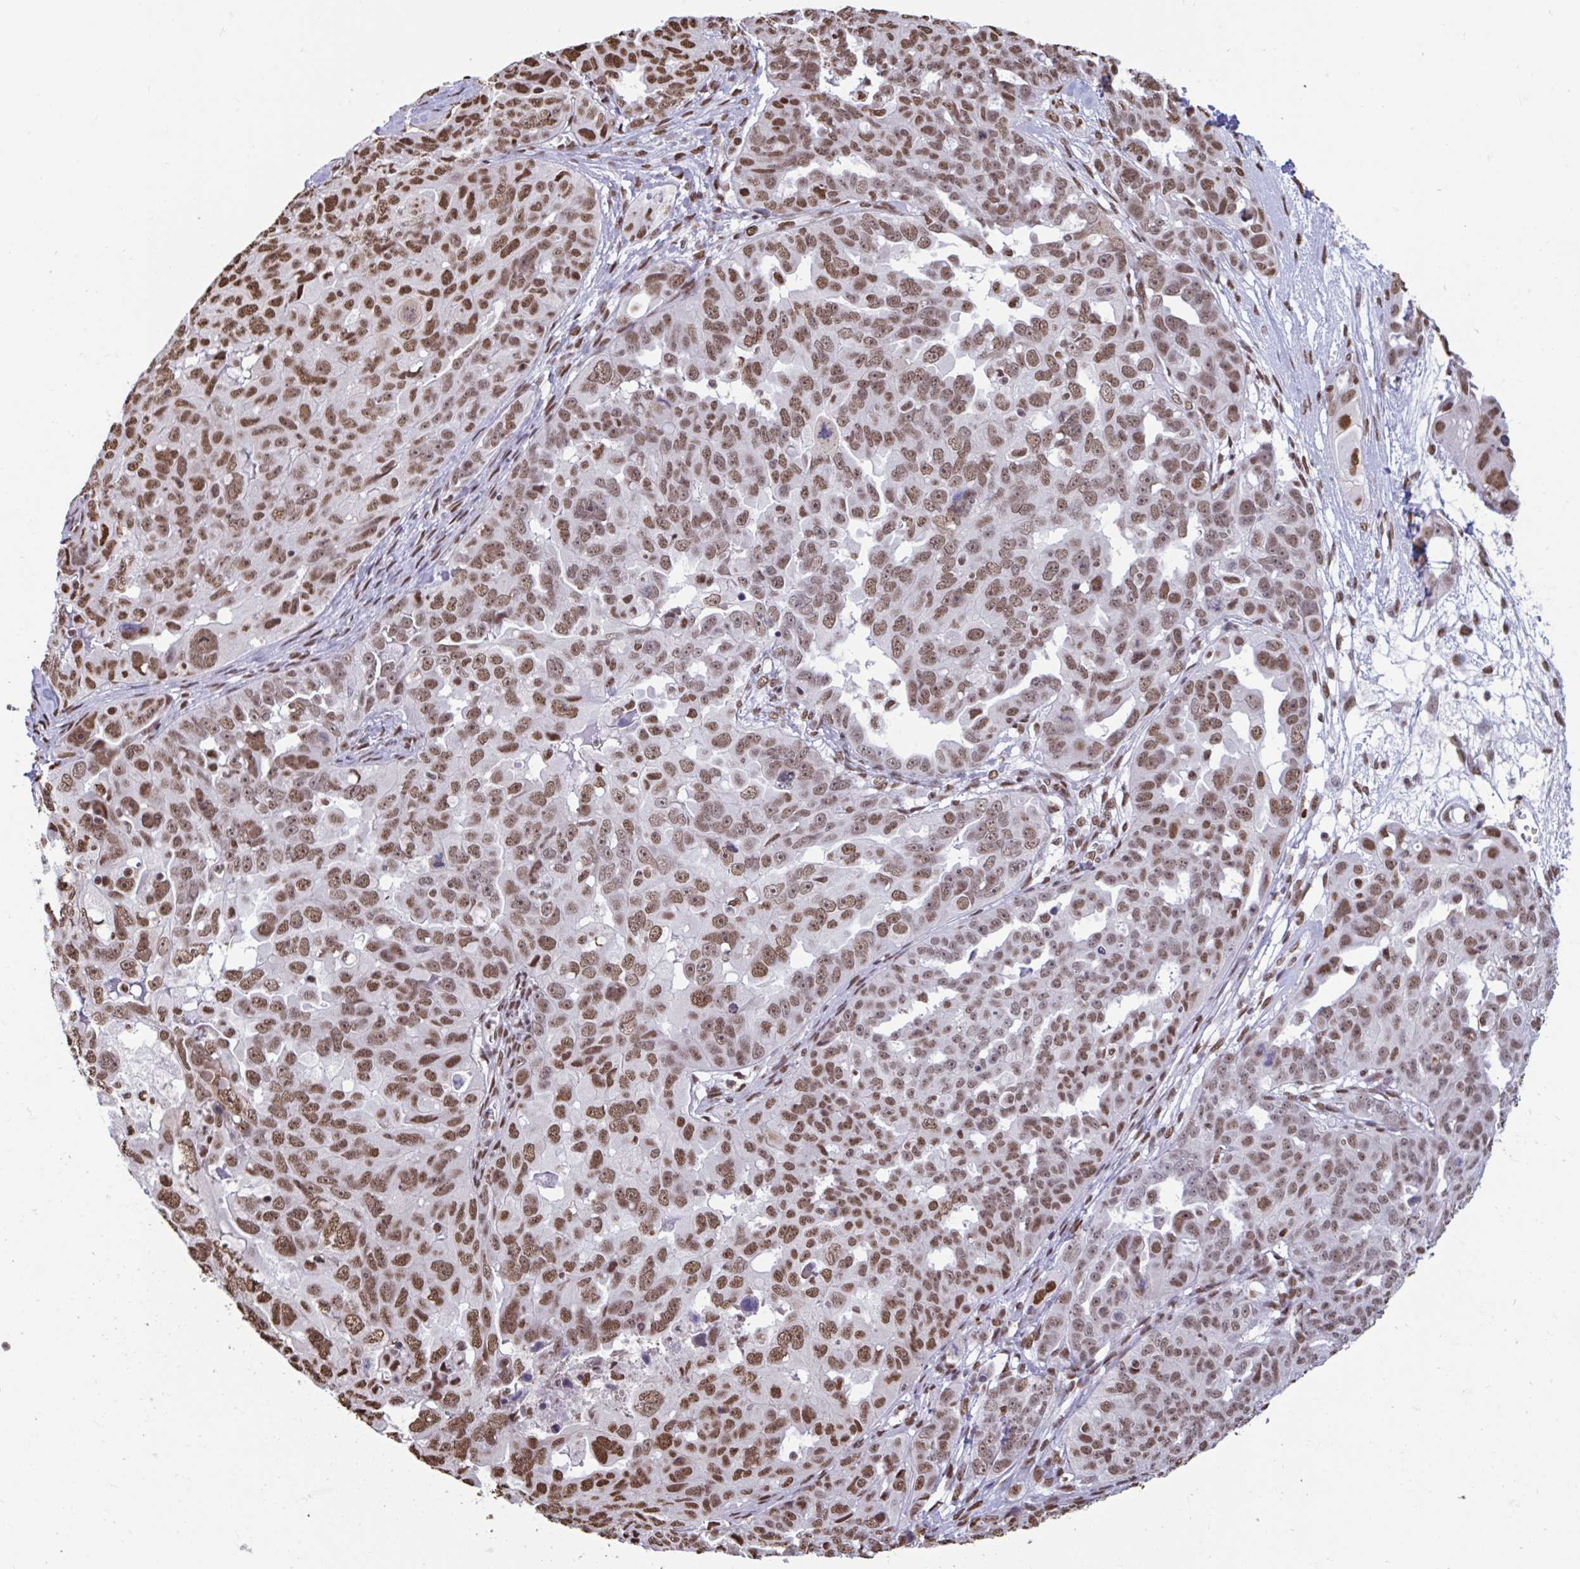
{"staining": {"intensity": "moderate", "quantity": ">75%", "location": "nuclear"}, "tissue": "ovarian cancer", "cell_type": "Tumor cells", "image_type": "cancer", "snomed": [{"axis": "morphology", "description": "Carcinoma, endometroid"}, {"axis": "topography", "description": "Ovary"}], "caption": "IHC photomicrograph of human endometroid carcinoma (ovarian) stained for a protein (brown), which demonstrates medium levels of moderate nuclear expression in about >75% of tumor cells.", "gene": "HNRNPDL", "patient": {"sex": "female", "age": 70}}